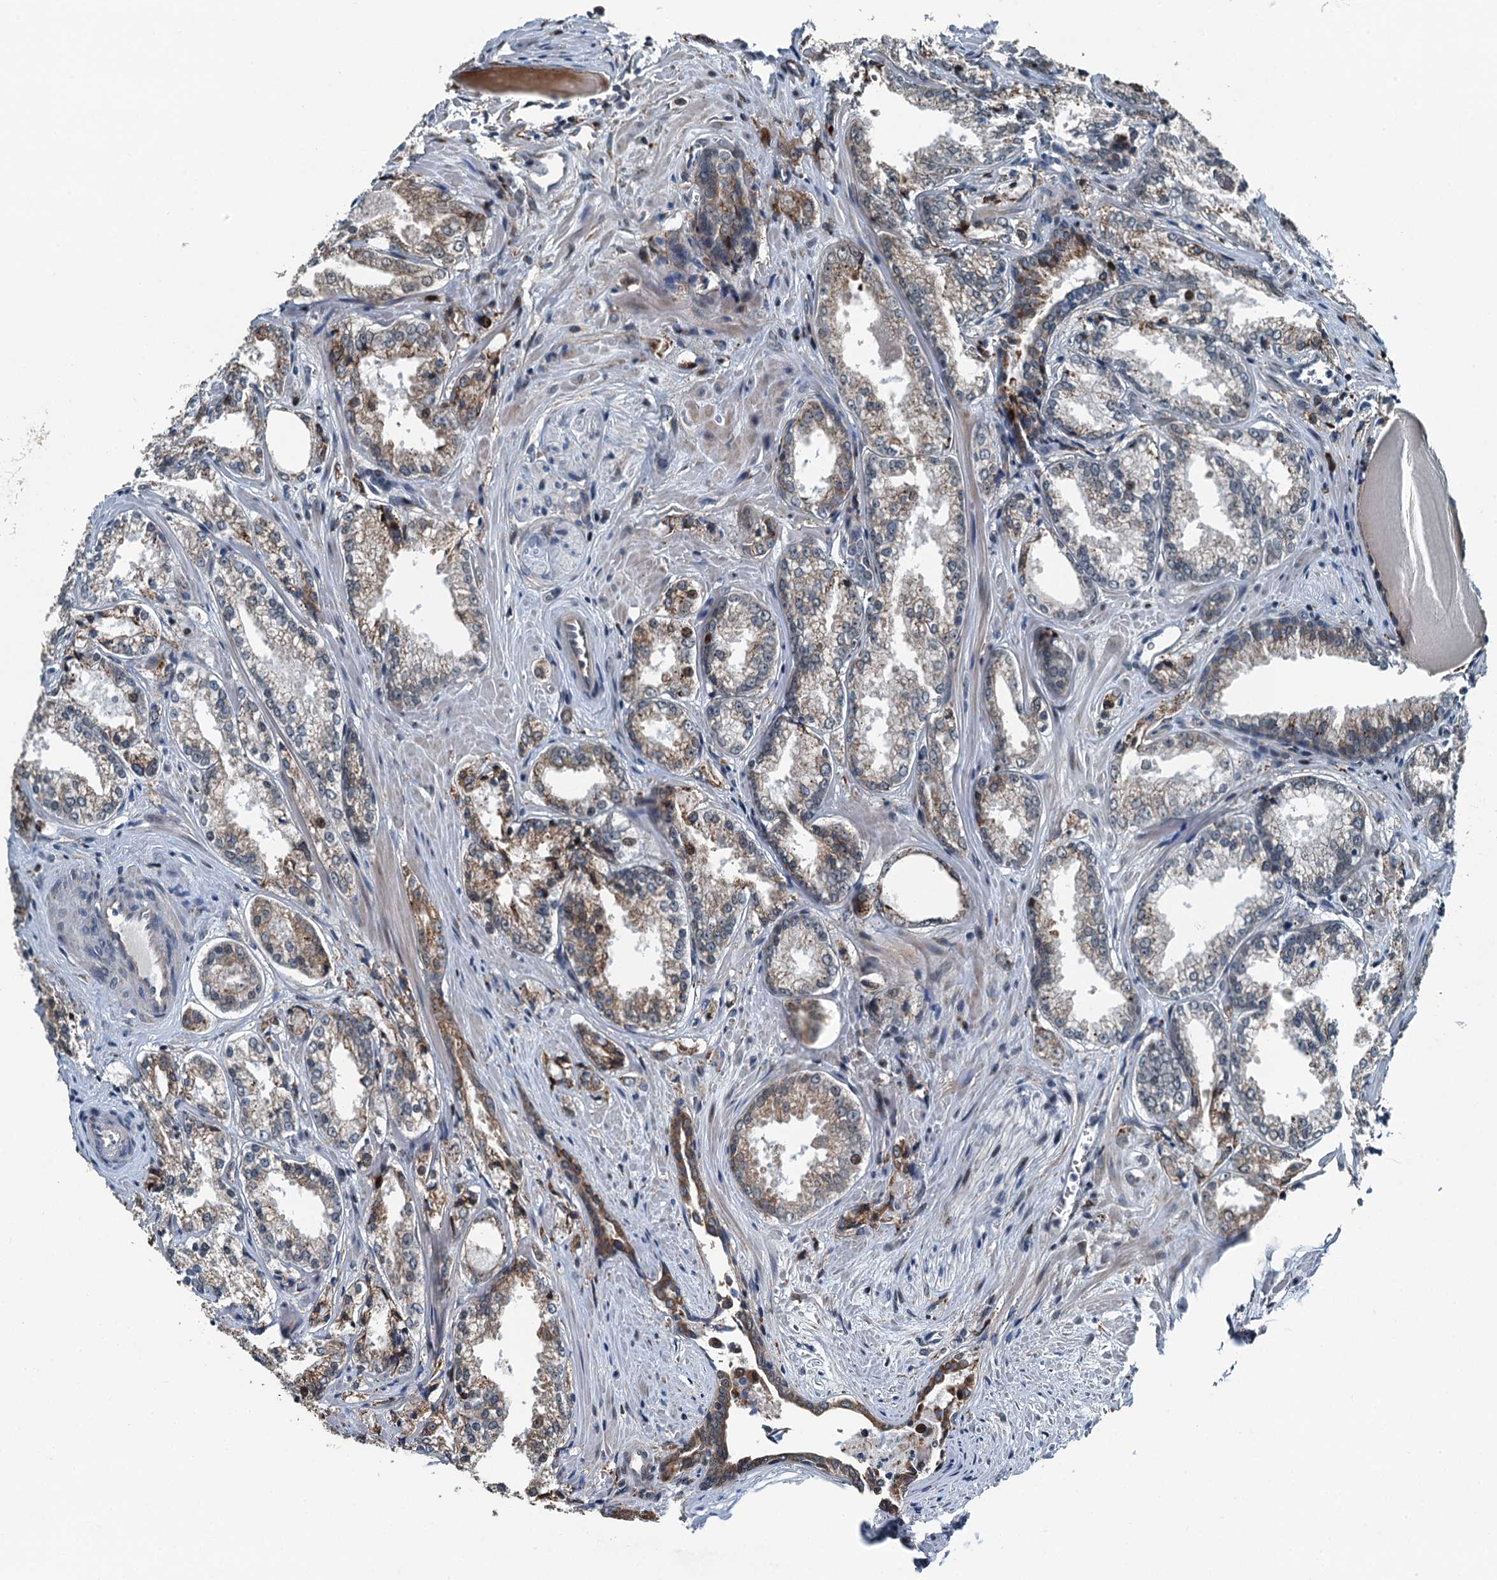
{"staining": {"intensity": "moderate", "quantity": "25%-75%", "location": "cytoplasmic/membranous"}, "tissue": "prostate cancer", "cell_type": "Tumor cells", "image_type": "cancer", "snomed": [{"axis": "morphology", "description": "Adenocarcinoma, Low grade"}, {"axis": "topography", "description": "Prostate"}], "caption": "There is medium levels of moderate cytoplasmic/membranous staining in tumor cells of prostate low-grade adenocarcinoma, as demonstrated by immunohistochemical staining (brown color).", "gene": "TAMALIN", "patient": {"sex": "male", "age": 47}}